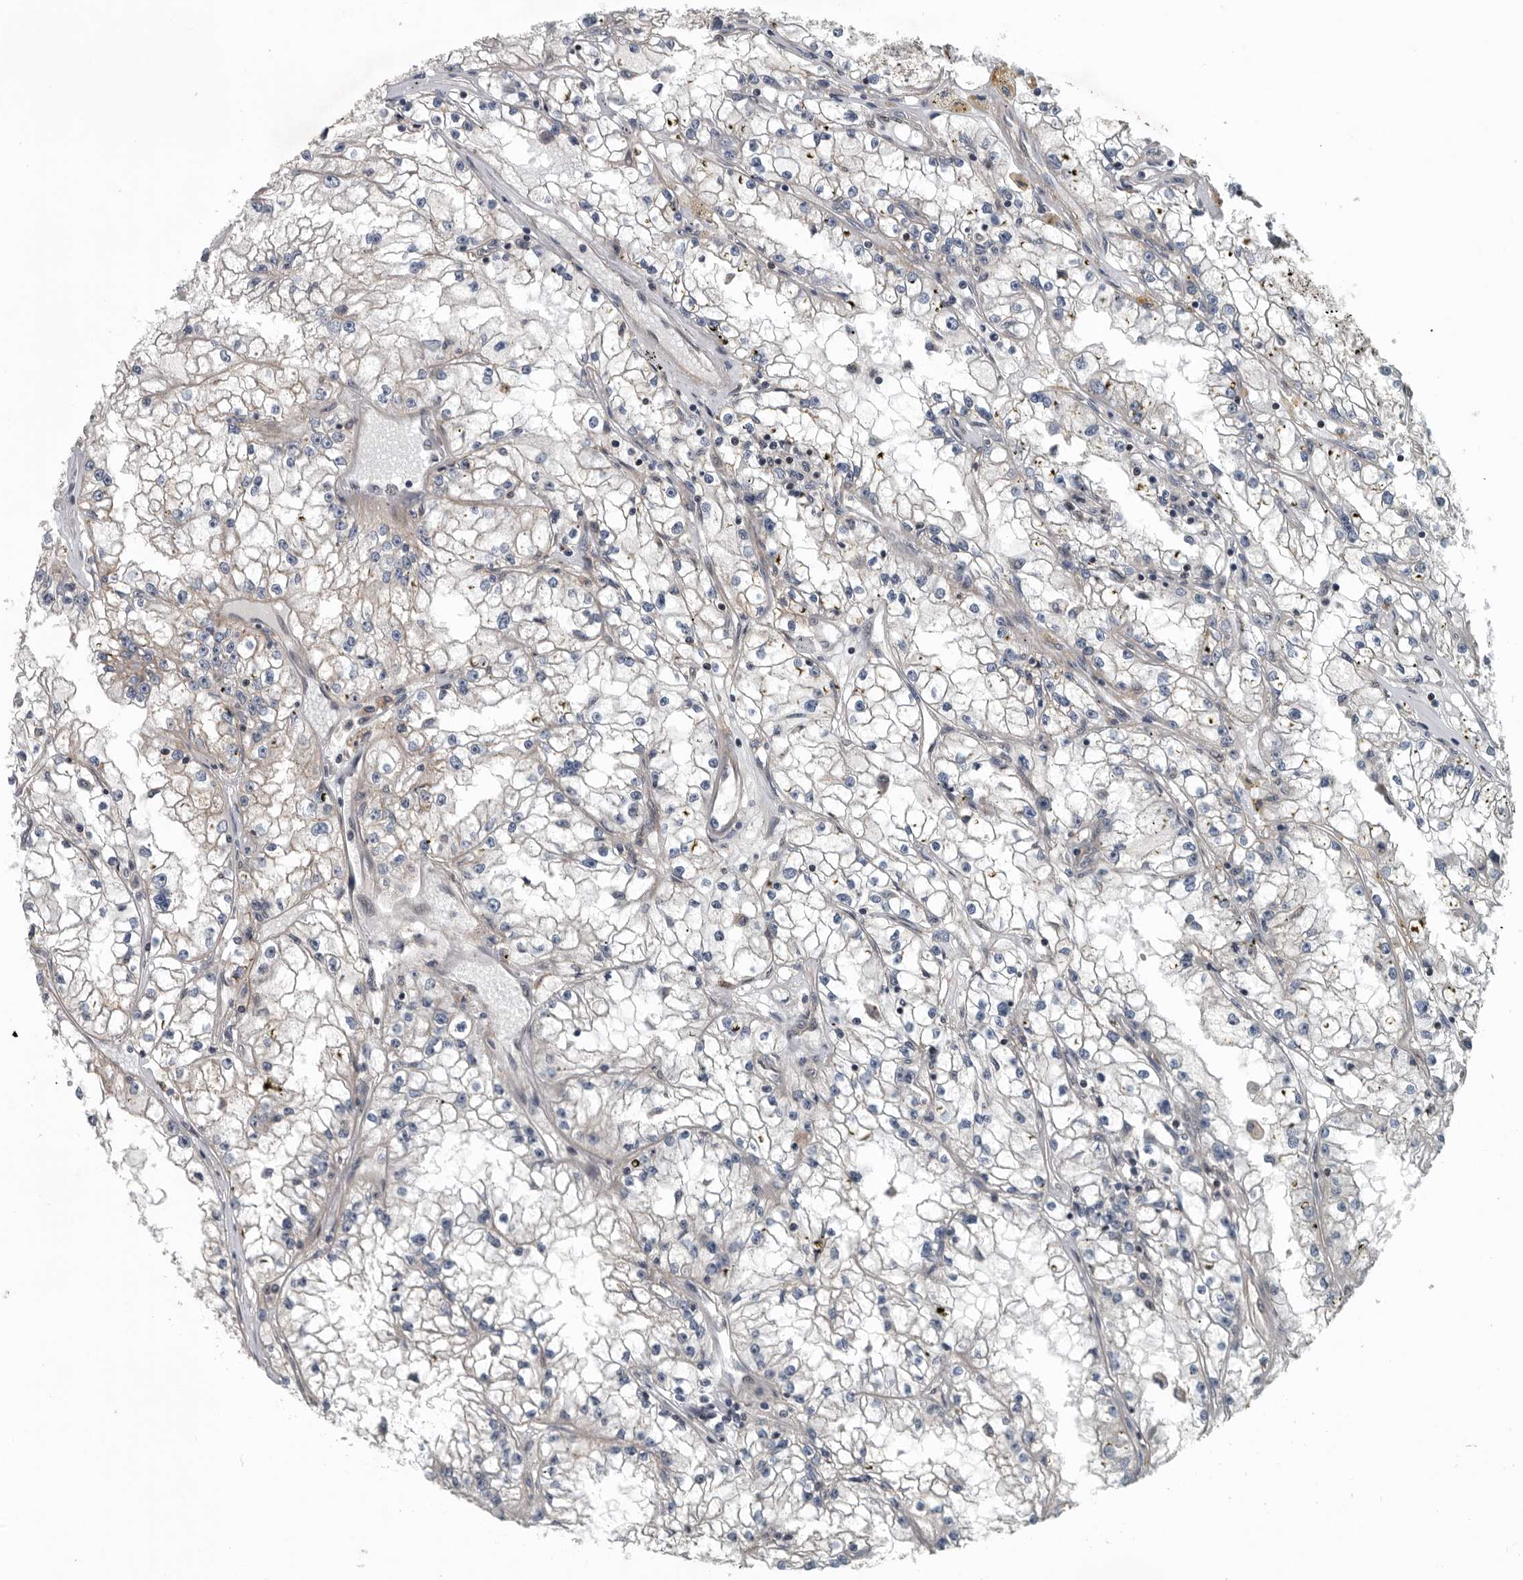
{"staining": {"intensity": "weak", "quantity": "25%-75%", "location": "cytoplasmic/membranous"}, "tissue": "renal cancer", "cell_type": "Tumor cells", "image_type": "cancer", "snomed": [{"axis": "morphology", "description": "Adenocarcinoma, NOS"}, {"axis": "topography", "description": "Kidney"}], "caption": "The photomicrograph displays staining of renal cancer, revealing weak cytoplasmic/membranous protein expression (brown color) within tumor cells.", "gene": "SENP7", "patient": {"sex": "male", "age": 56}}